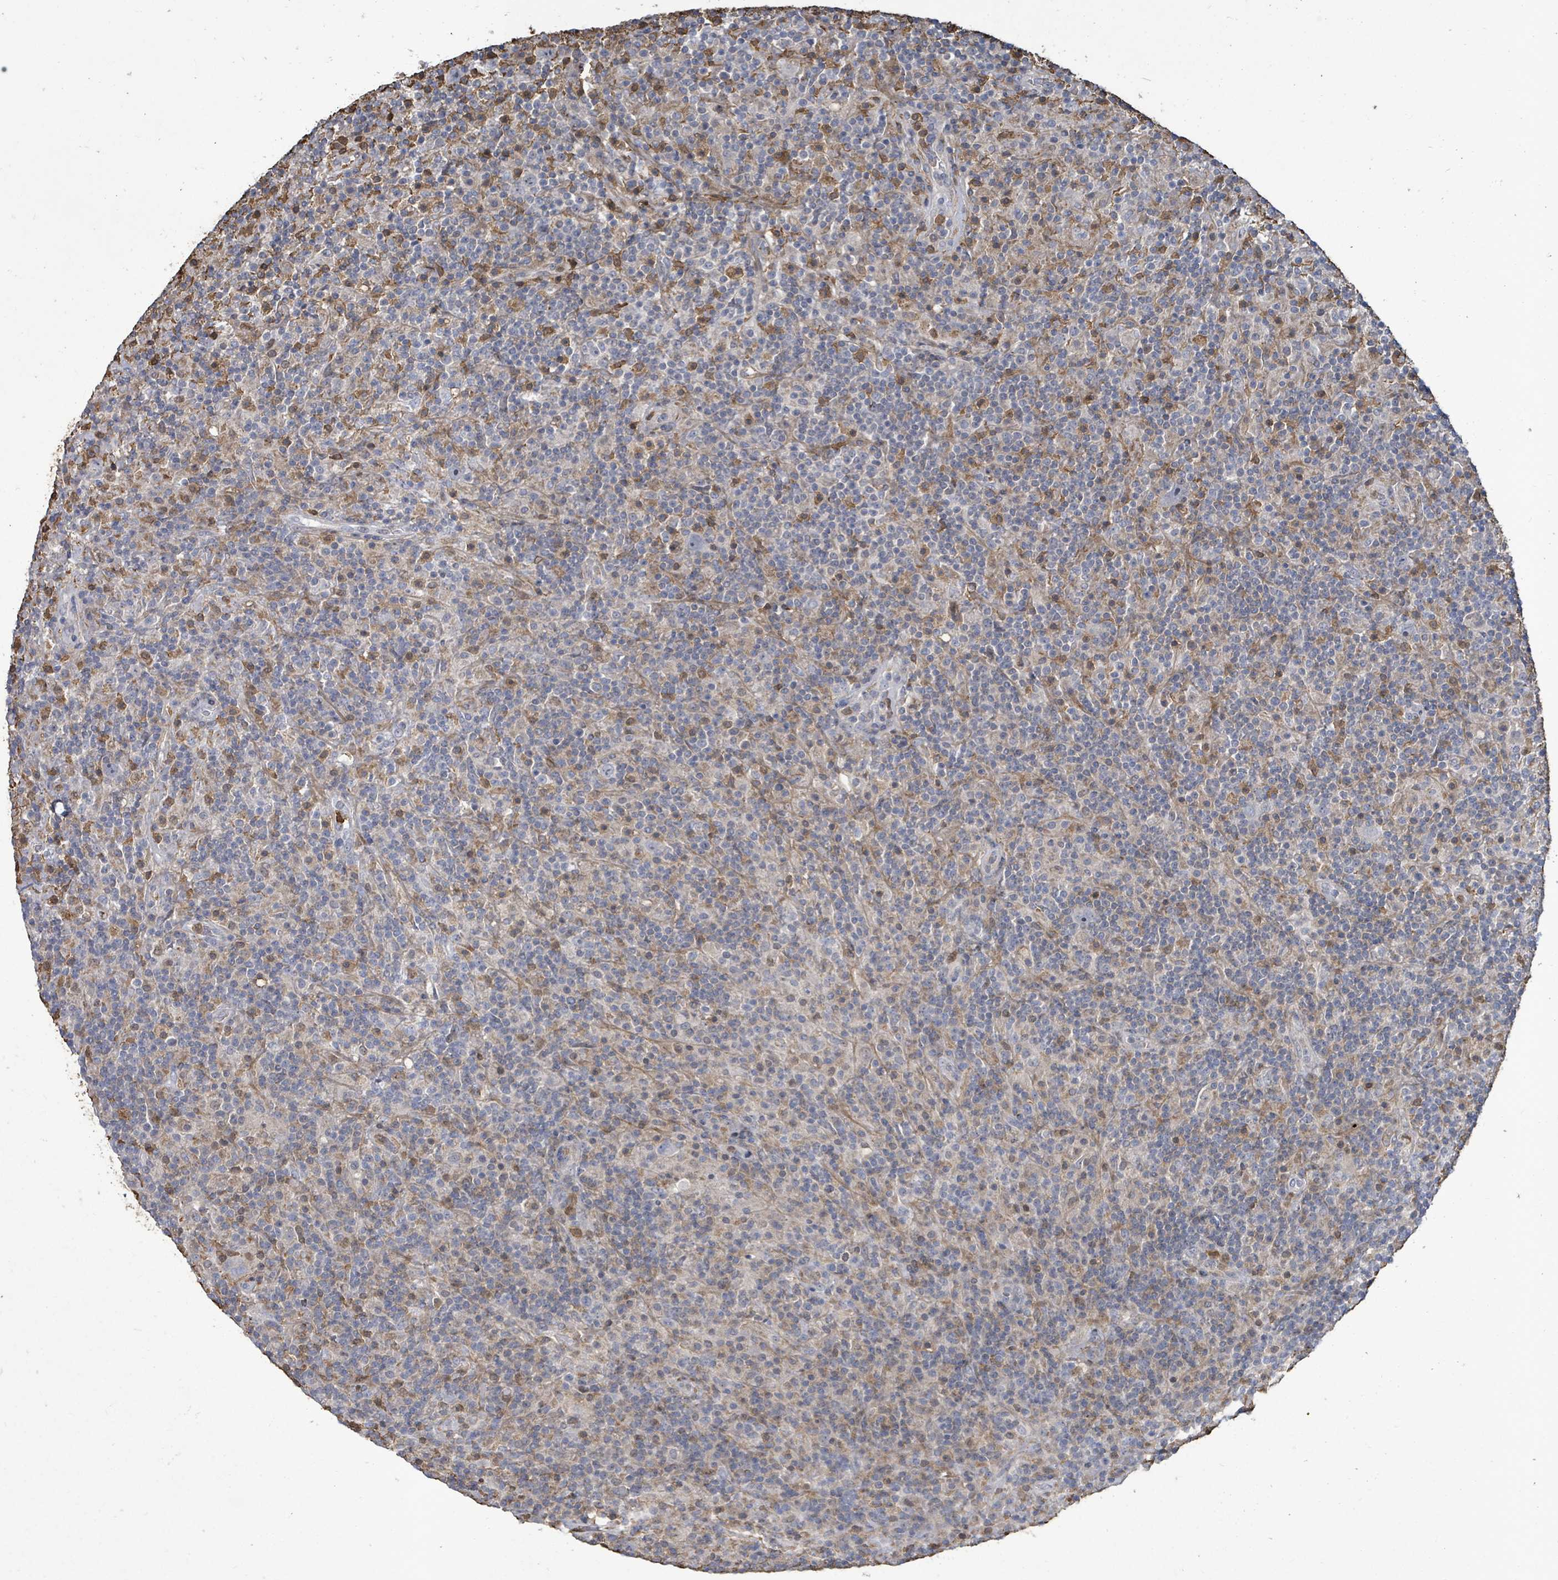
{"staining": {"intensity": "negative", "quantity": "none", "location": "none"}, "tissue": "lymphoma", "cell_type": "Tumor cells", "image_type": "cancer", "snomed": [{"axis": "morphology", "description": "Hodgkin's disease, NOS"}, {"axis": "topography", "description": "Lymph node"}], "caption": "Hodgkin's disease stained for a protein using immunohistochemistry exhibits no staining tumor cells.", "gene": "FAM210A", "patient": {"sex": "male", "age": 70}}